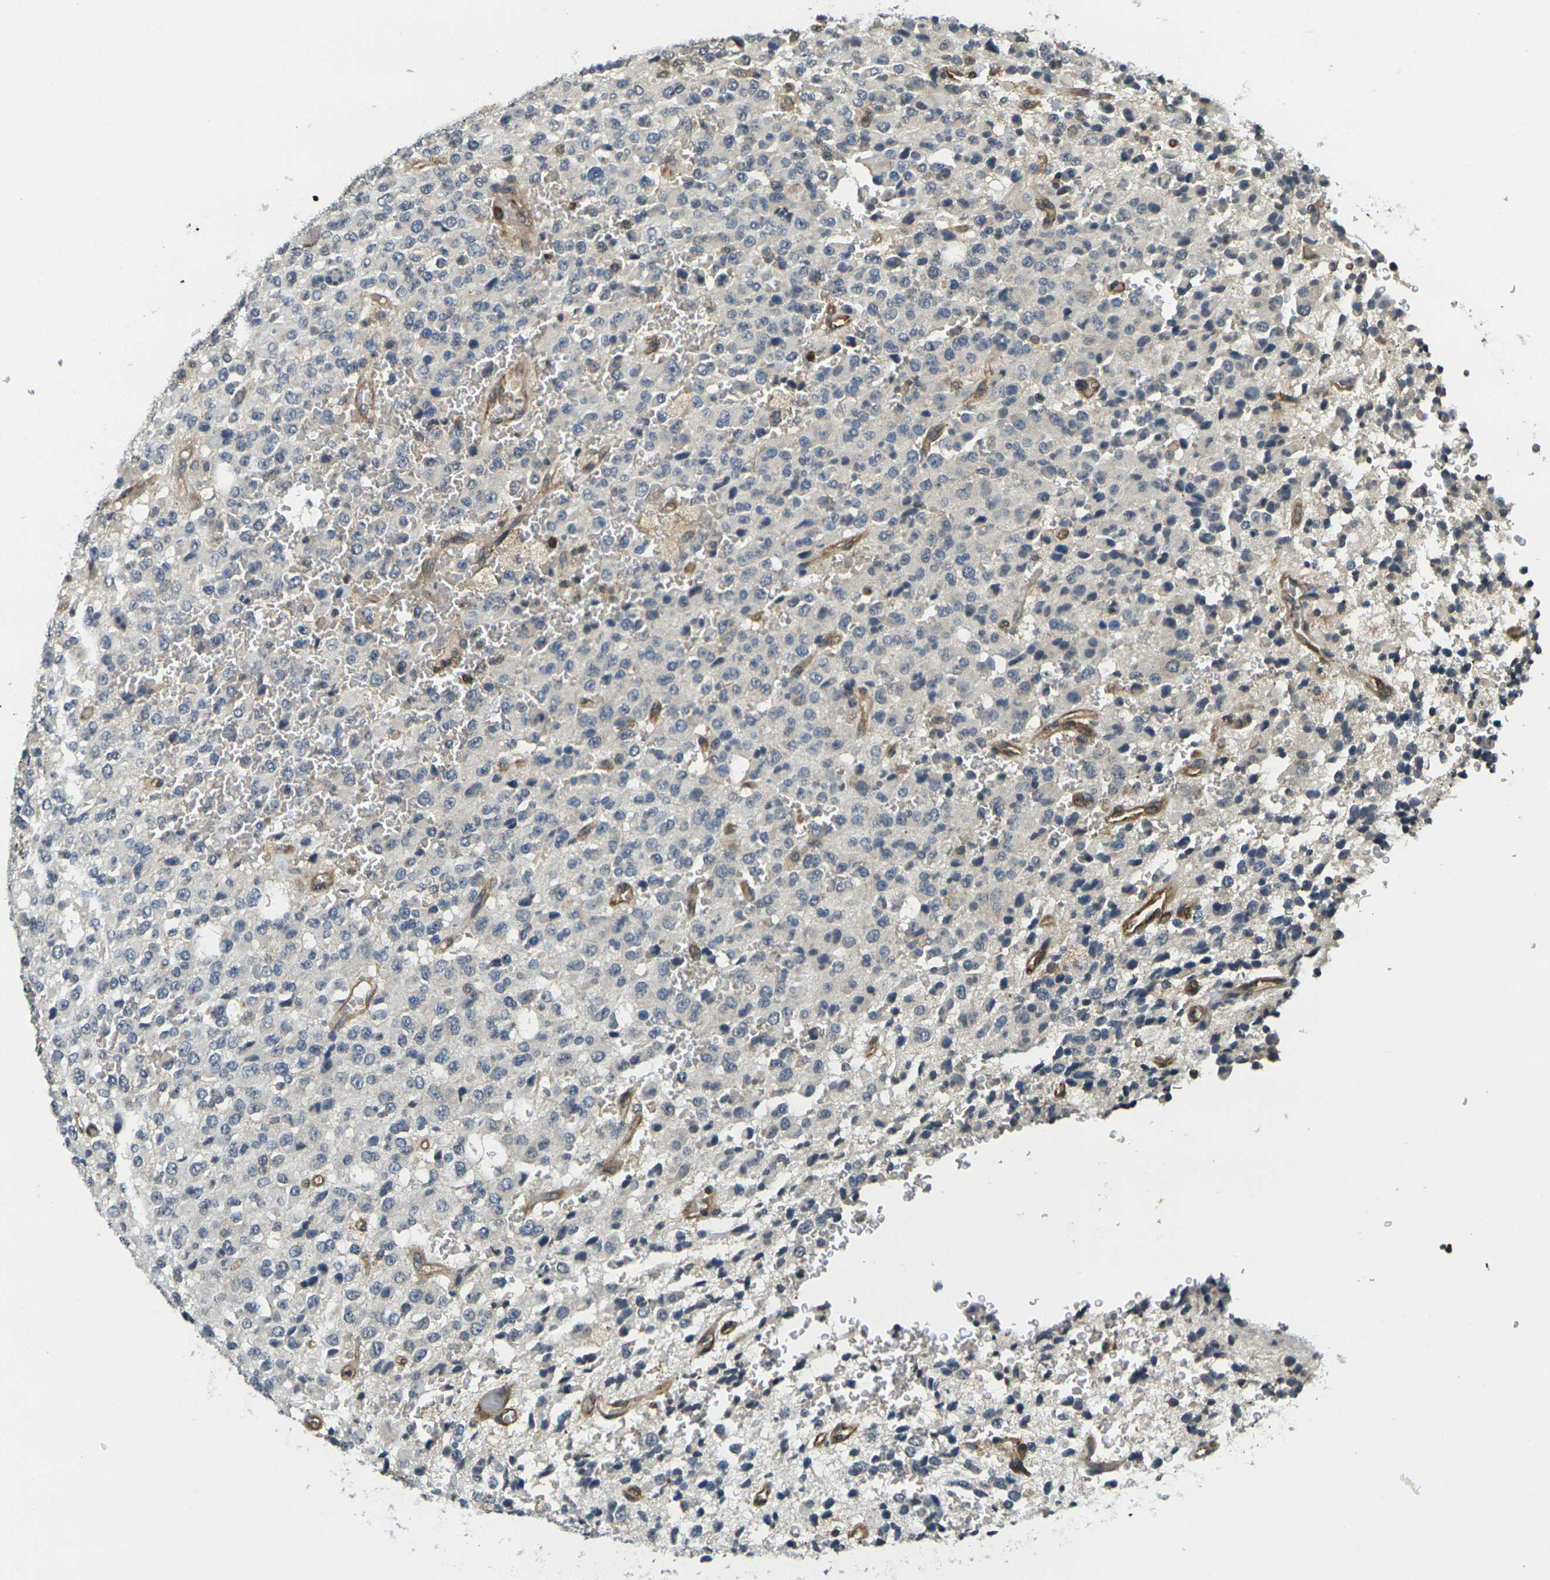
{"staining": {"intensity": "negative", "quantity": "none", "location": "none"}, "tissue": "glioma", "cell_type": "Tumor cells", "image_type": "cancer", "snomed": [{"axis": "morphology", "description": "Glioma, malignant, High grade"}, {"axis": "topography", "description": "pancreas cauda"}], "caption": "This photomicrograph is of malignant glioma (high-grade) stained with IHC to label a protein in brown with the nuclei are counter-stained blue. There is no positivity in tumor cells. Nuclei are stained in blue.", "gene": "CAST", "patient": {"sex": "male", "age": 60}}